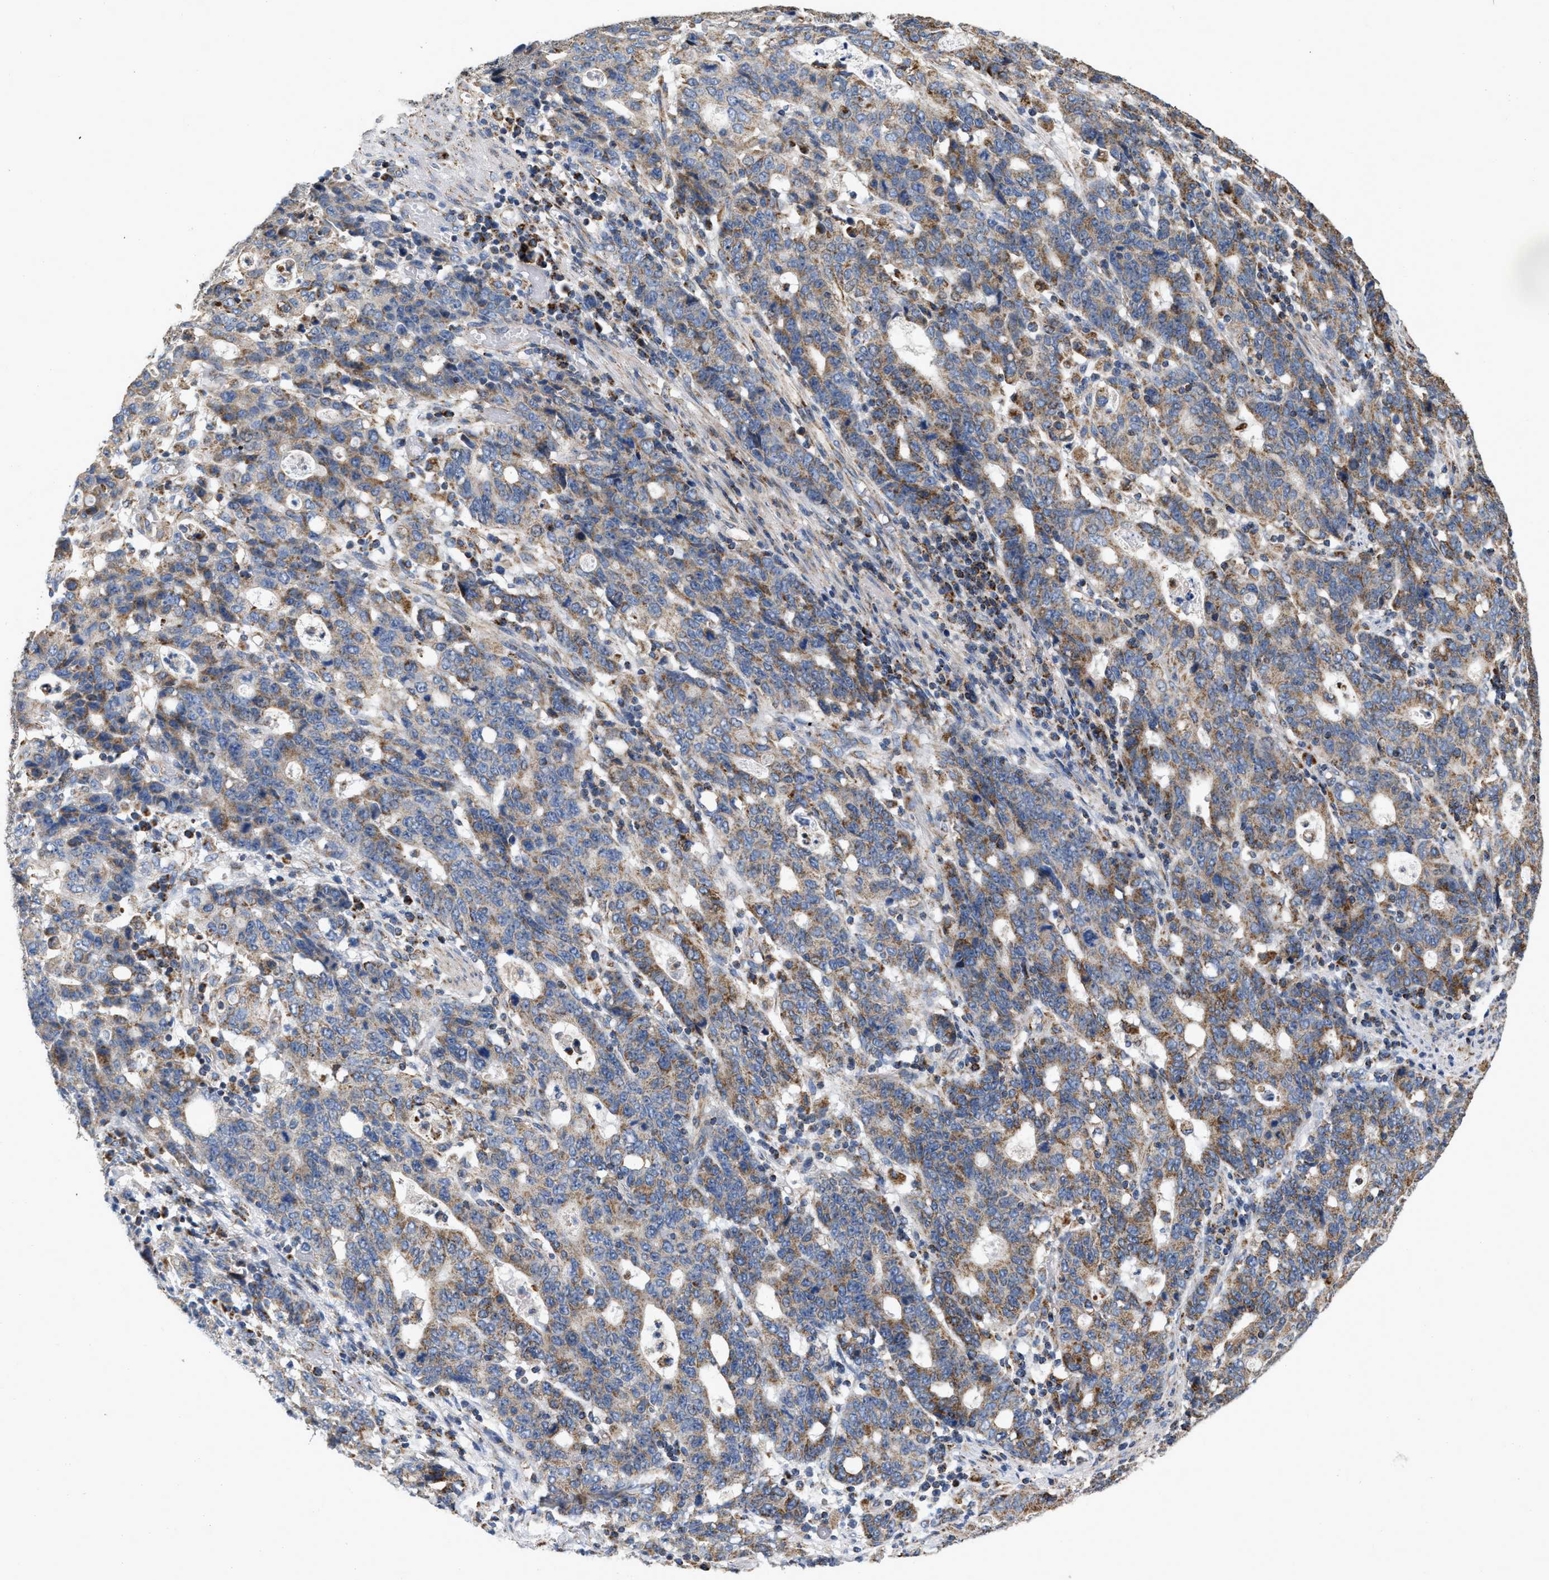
{"staining": {"intensity": "moderate", "quantity": "<25%", "location": "cytoplasmic/membranous"}, "tissue": "stomach cancer", "cell_type": "Tumor cells", "image_type": "cancer", "snomed": [{"axis": "morphology", "description": "Adenocarcinoma, NOS"}, {"axis": "topography", "description": "Stomach, upper"}], "caption": "Tumor cells exhibit moderate cytoplasmic/membranous positivity in about <25% of cells in adenocarcinoma (stomach).", "gene": "CBLB", "patient": {"sex": "male", "age": 69}}